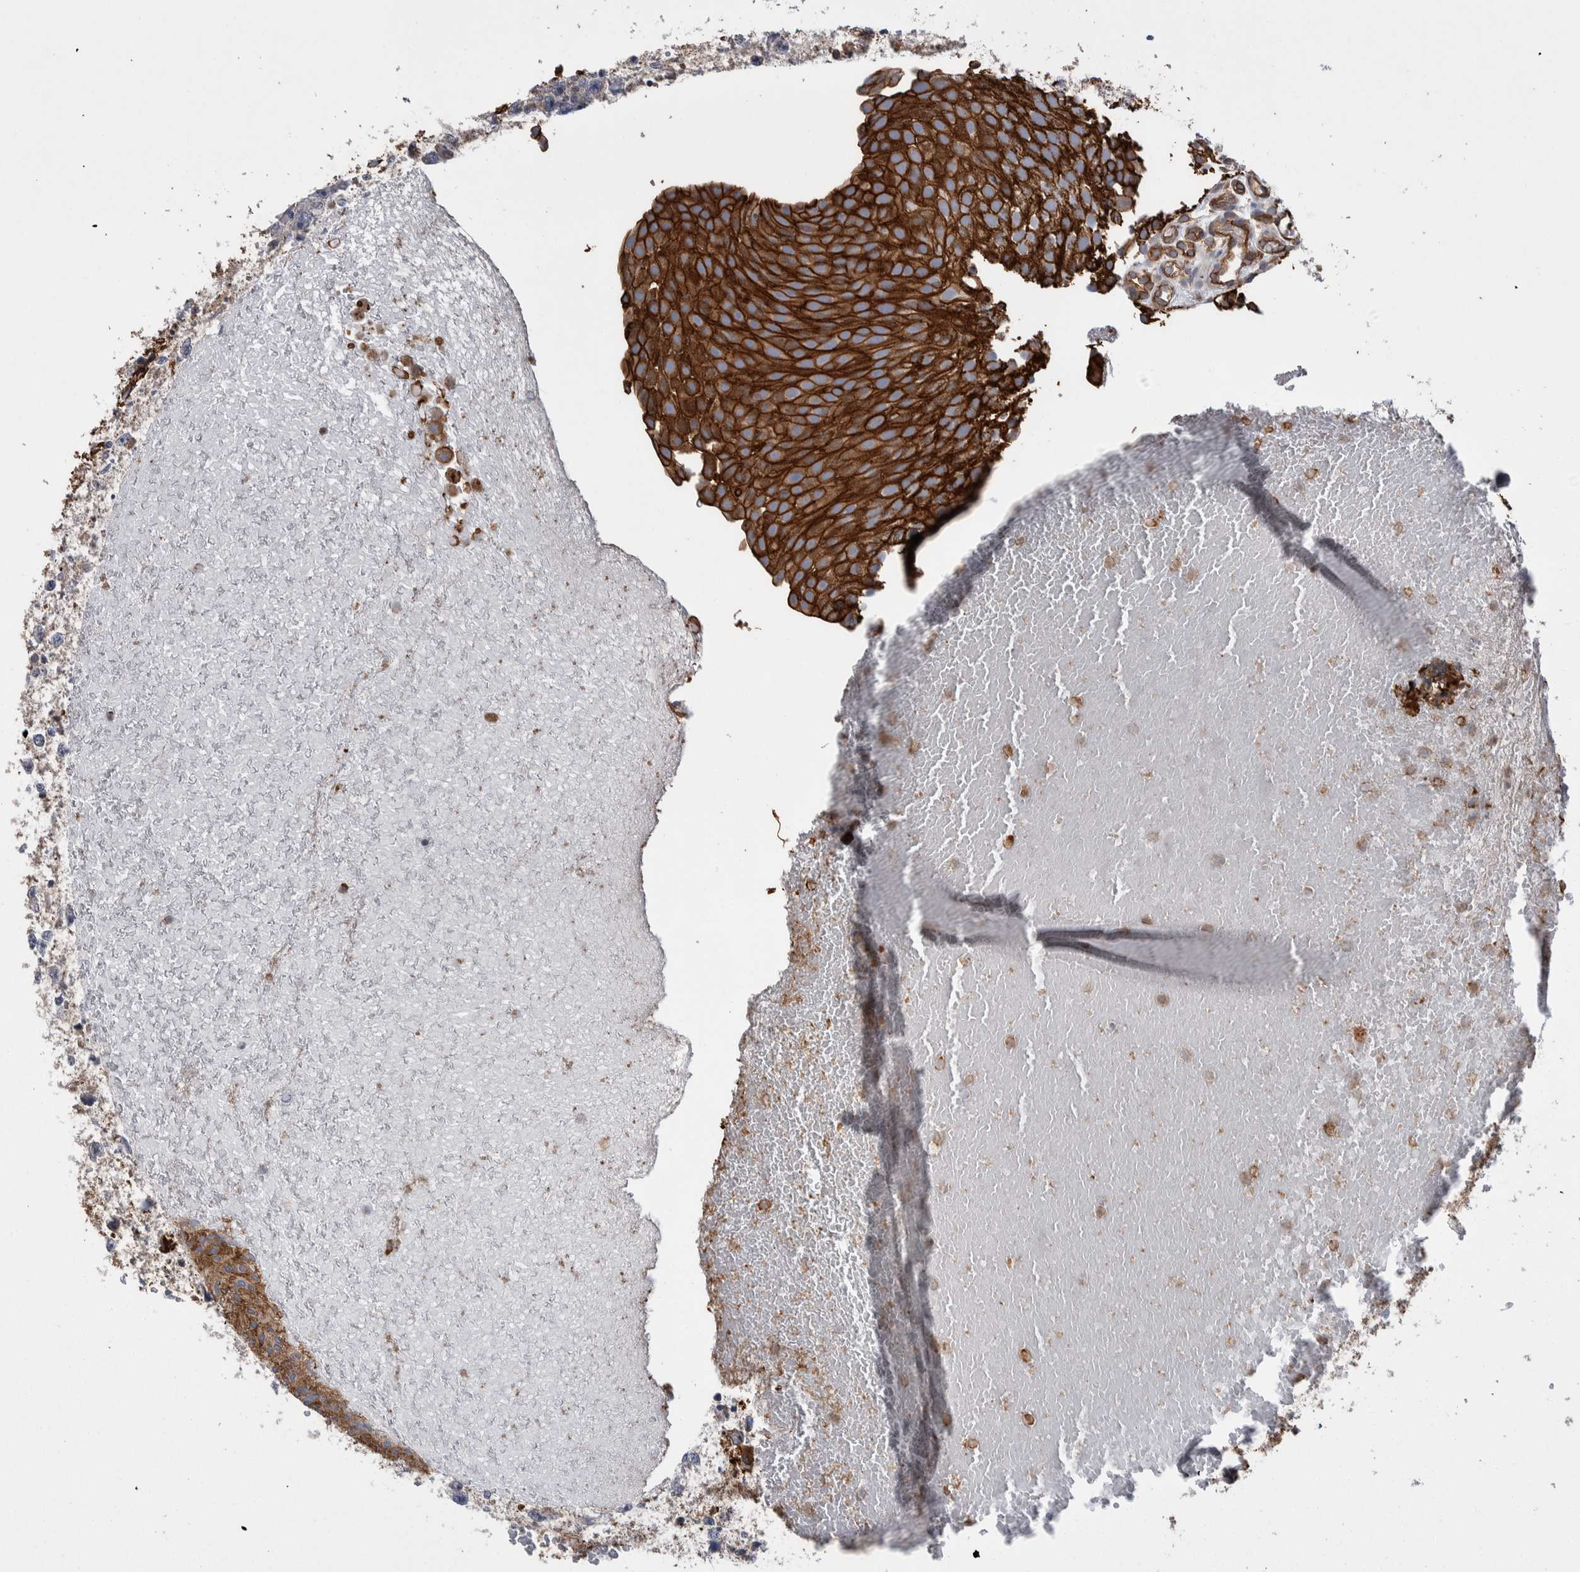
{"staining": {"intensity": "strong", "quantity": ">75%", "location": "cytoplasmic/membranous"}, "tissue": "urothelial cancer", "cell_type": "Tumor cells", "image_type": "cancer", "snomed": [{"axis": "morphology", "description": "Urothelial carcinoma, Low grade"}, {"axis": "topography", "description": "Urinary bladder"}], "caption": "Human urothelial cancer stained for a protein (brown) reveals strong cytoplasmic/membranous positive positivity in approximately >75% of tumor cells.", "gene": "KIF12", "patient": {"sex": "male", "age": 78}}